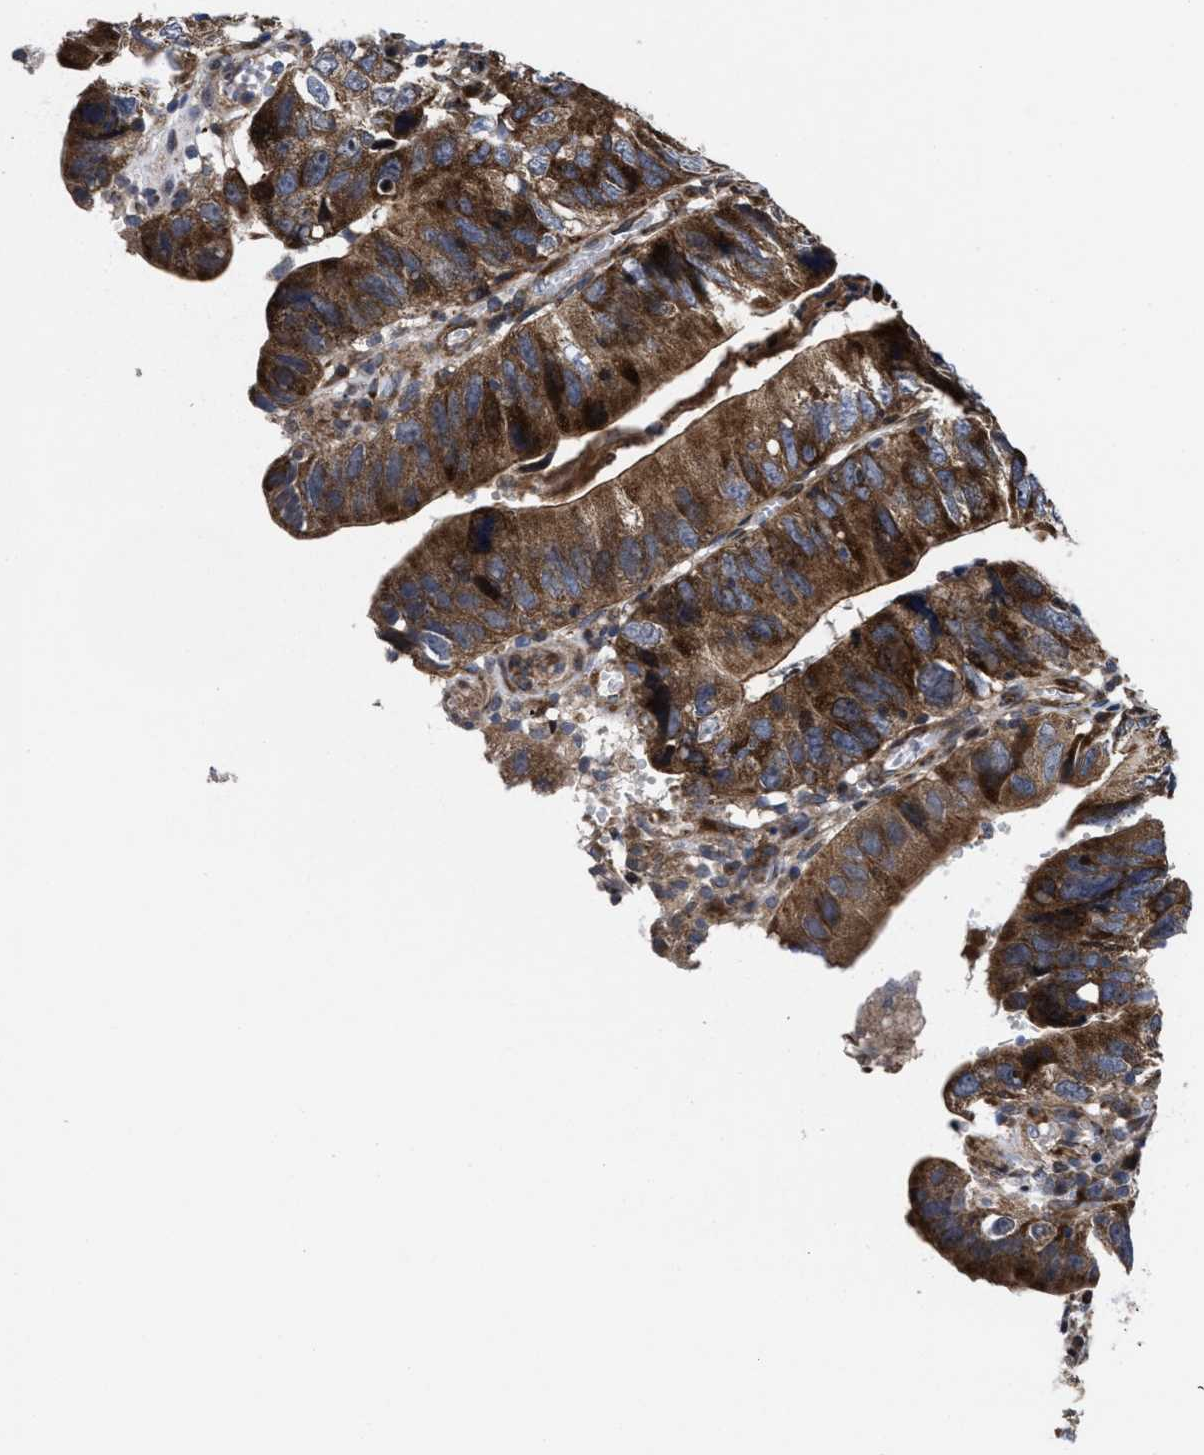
{"staining": {"intensity": "strong", "quantity": ">75%", "location": "cytoplasmic/membranous"}, "tissue": "stomach cancer", "cell_type": "Tumor cells", "image_type": "cancer", "snomed": [{"axis": "morphology", "description": "Adenocarcinoma, NOS"}, {"axis": "topography", "description": "Stomach"}], "caption": "Protein staining by immunohistochemistry (IHC) displays strong cytoplasmic/membranous expression in about >75% of tumor cells in stomach cancer (adenocarcinoma).", "gene": "MRPL50", "patient": {"sex": "male", "age": 59}}